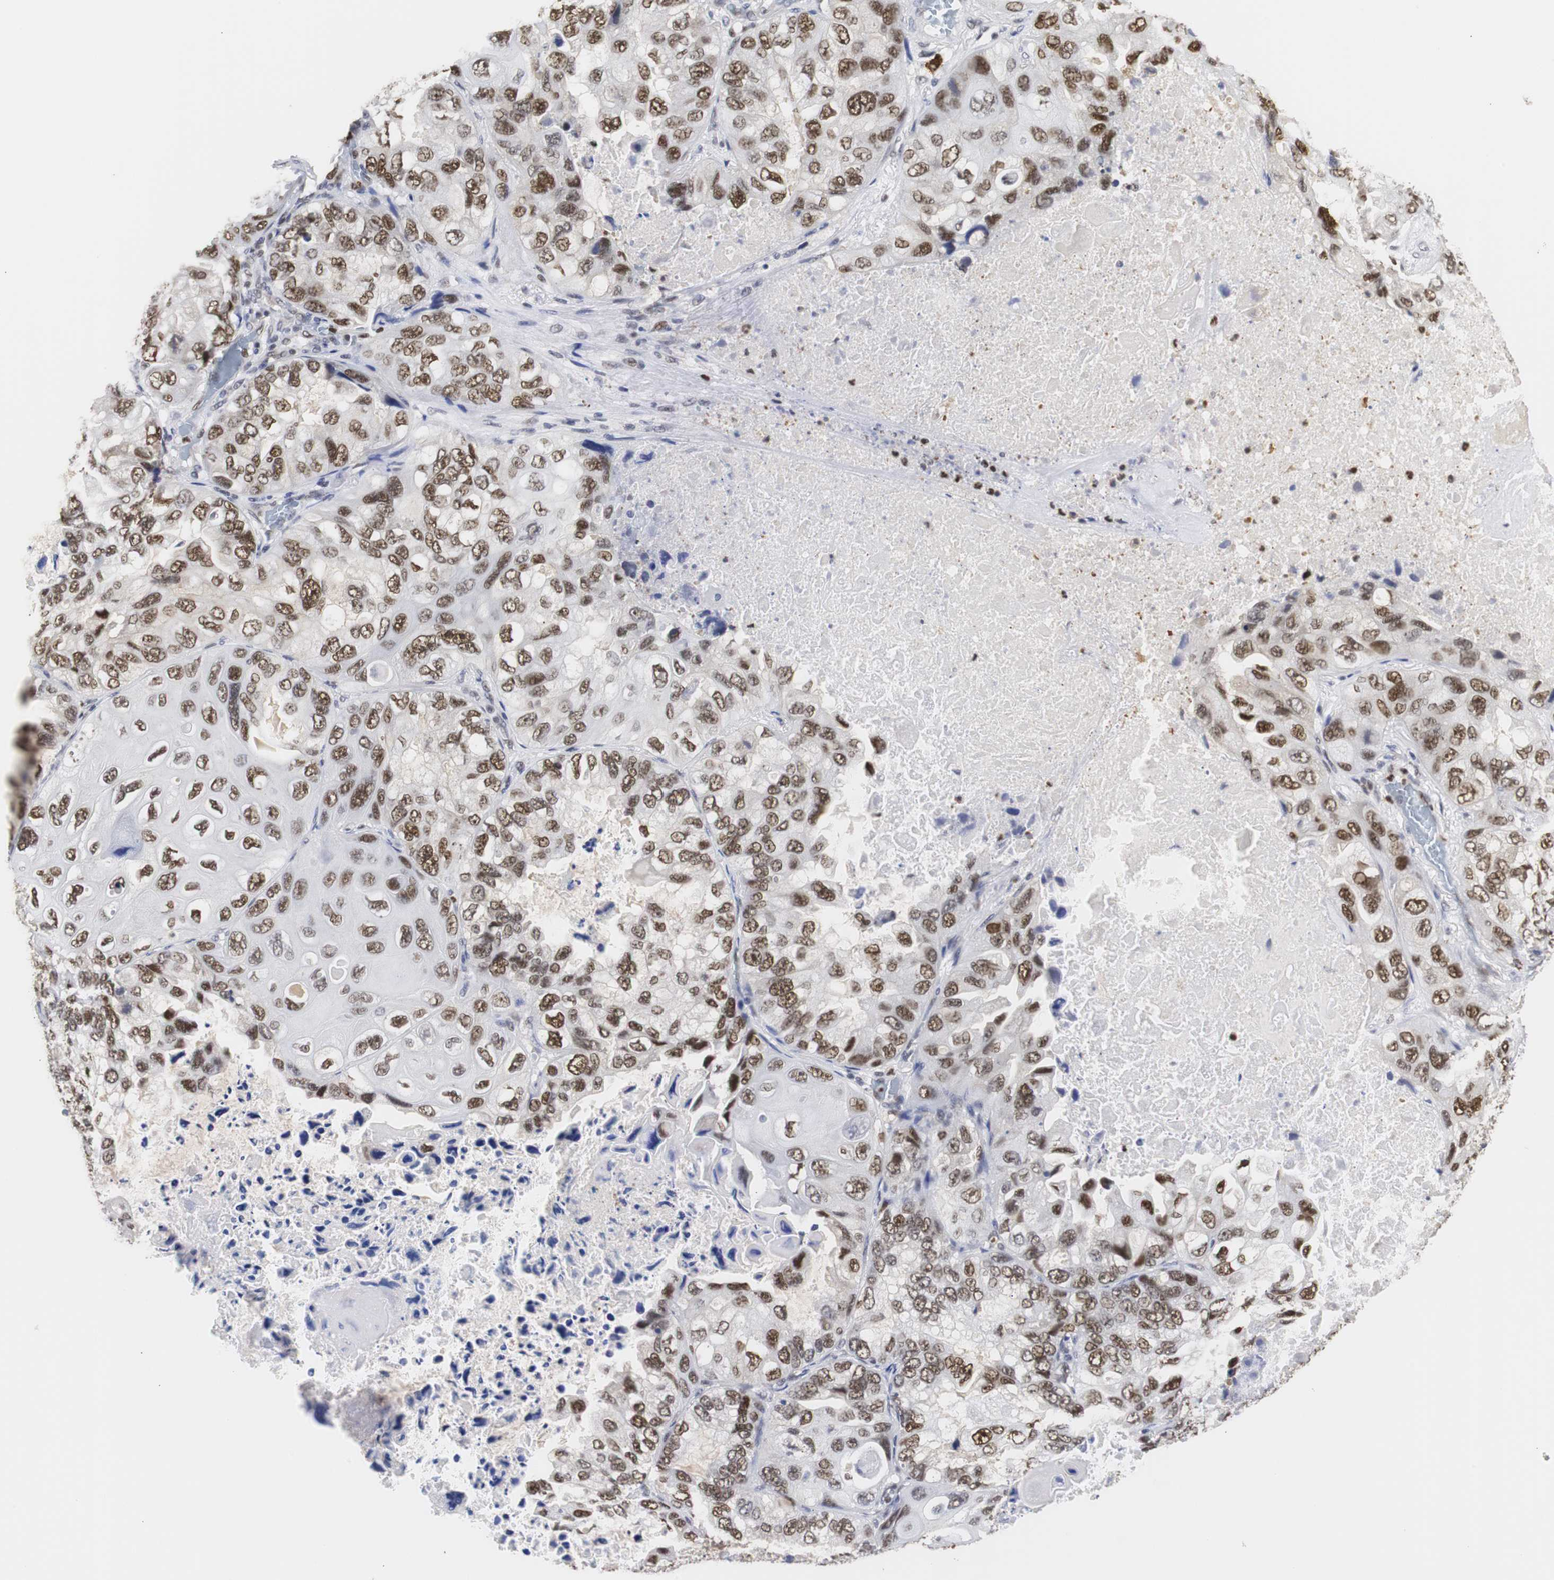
{"staining": {"intensity": "moderate", "quantity": ">75%", "location": "cytoplasmic/membranous,nuclear"}, "tissue": "lung cancer", "cell_type": "Tumor cells", "image_type": "cancer", "snomed": [{"axis": "morphology", "description": "Squamous cell carcinoma, NOS"}, {"axis": "topography", "description": "Lung"}], "caption": "Lung squamous cell carcinoma stained with a protein marker exhibits moderate staining in tumor cells.", "gene": "ZFC3H1", "patient": {"sex": "female", "age": 73}}